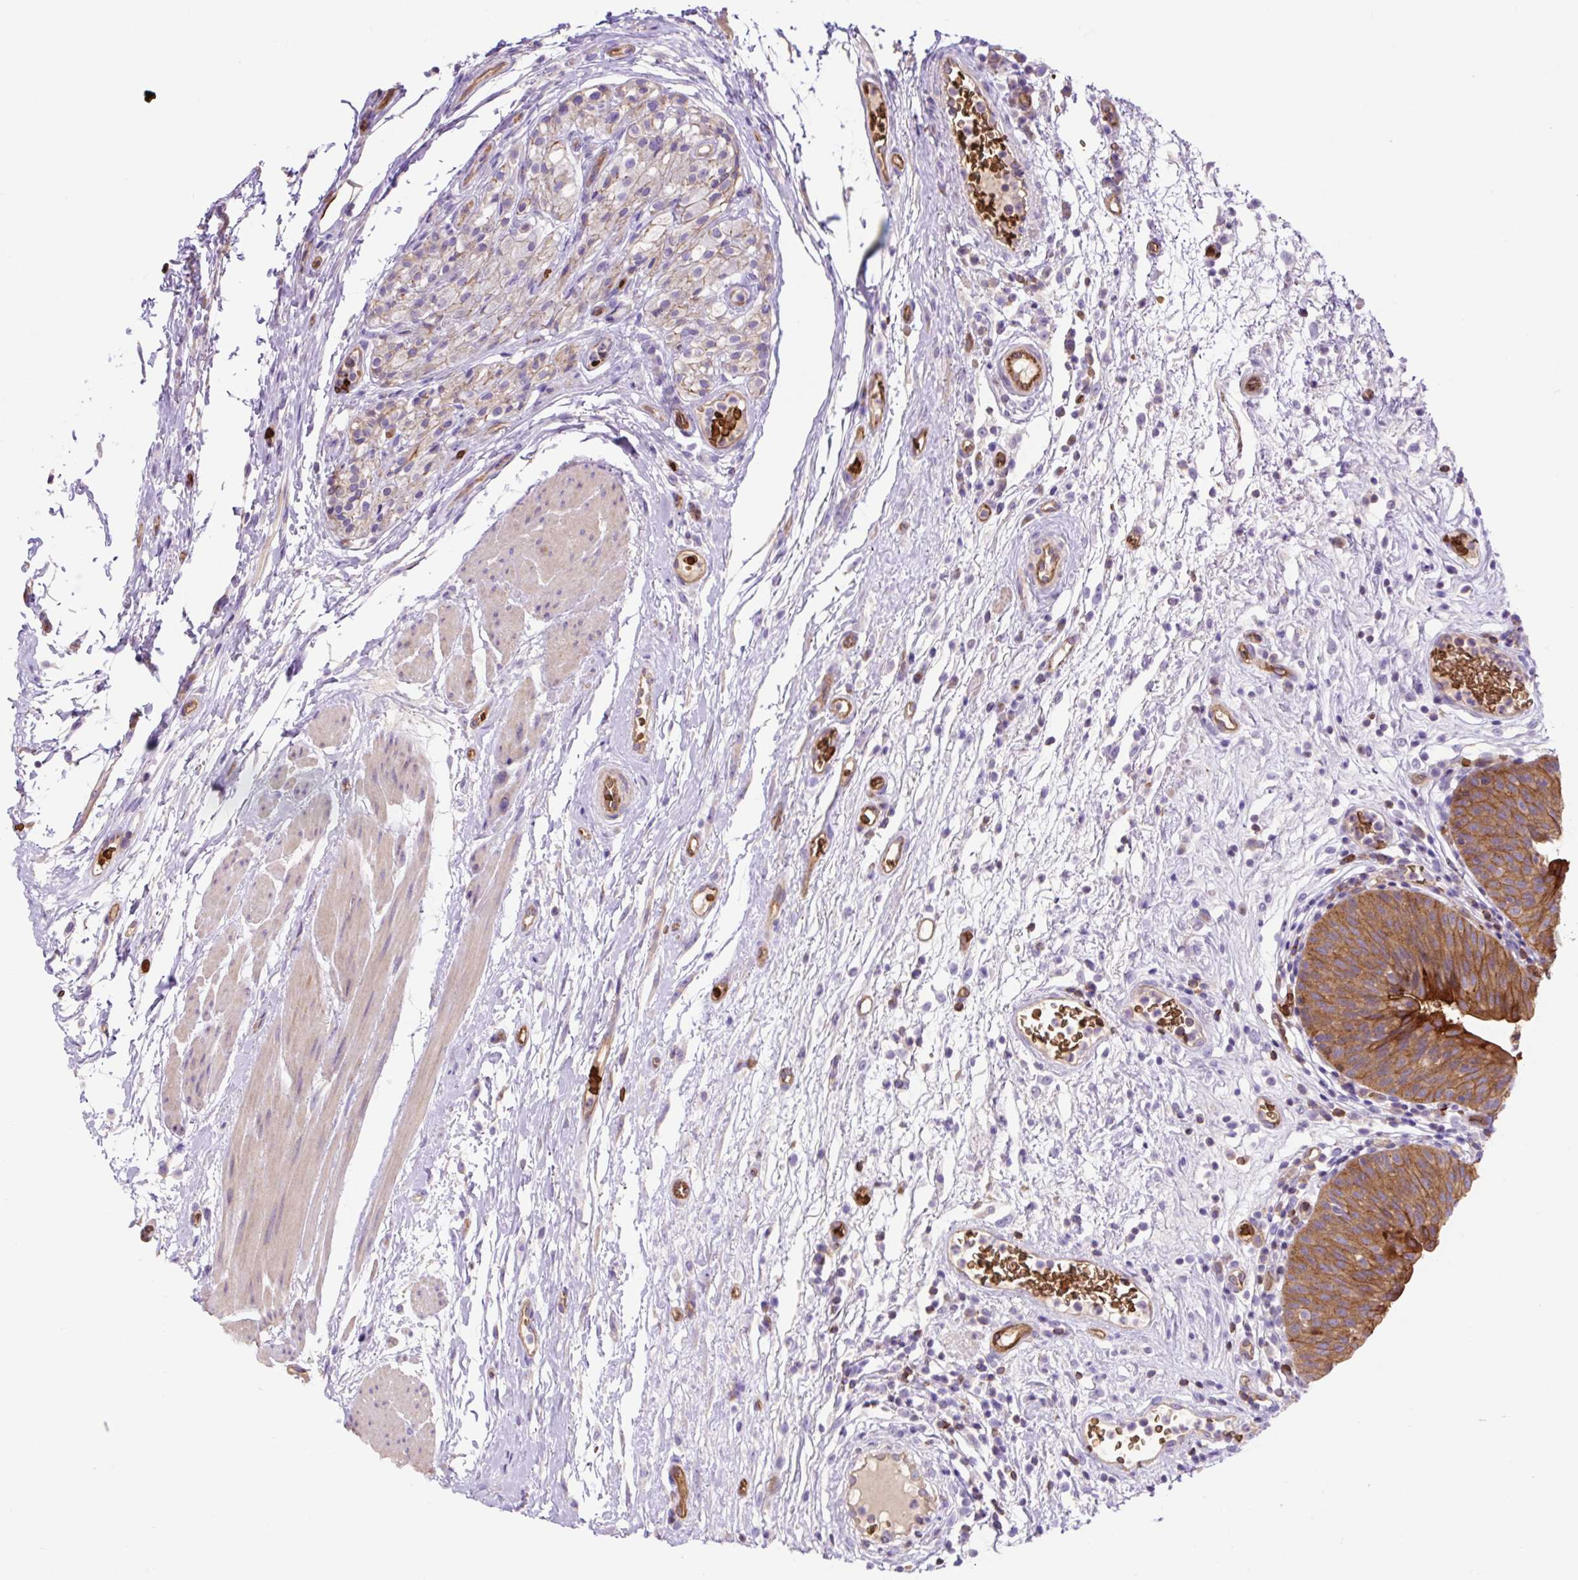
{"staining": {"intensity": "strong", "quantity": ">75%", "location": "cytoplasmic/membranous"}, "tissue": "urinary bladder", "cell_type": "Urothelial cells", "image_type": "normal", "snomed": [{"axis": "morphology", "description": "Normal tissue, NOS"}, {"axis": "morphology", "description": "Inflammation, NOS"}, {"axis": "topography", "description": "Urinary bladder"}], "caption": "Human urinary bladder stained for a protein (brown) exhibits strong cytoplasmic/membranous positive staining in approximately >75% of urothelial cells.", "gene": "HIP1R", "patient": {"sex": "male", "age": 57}}